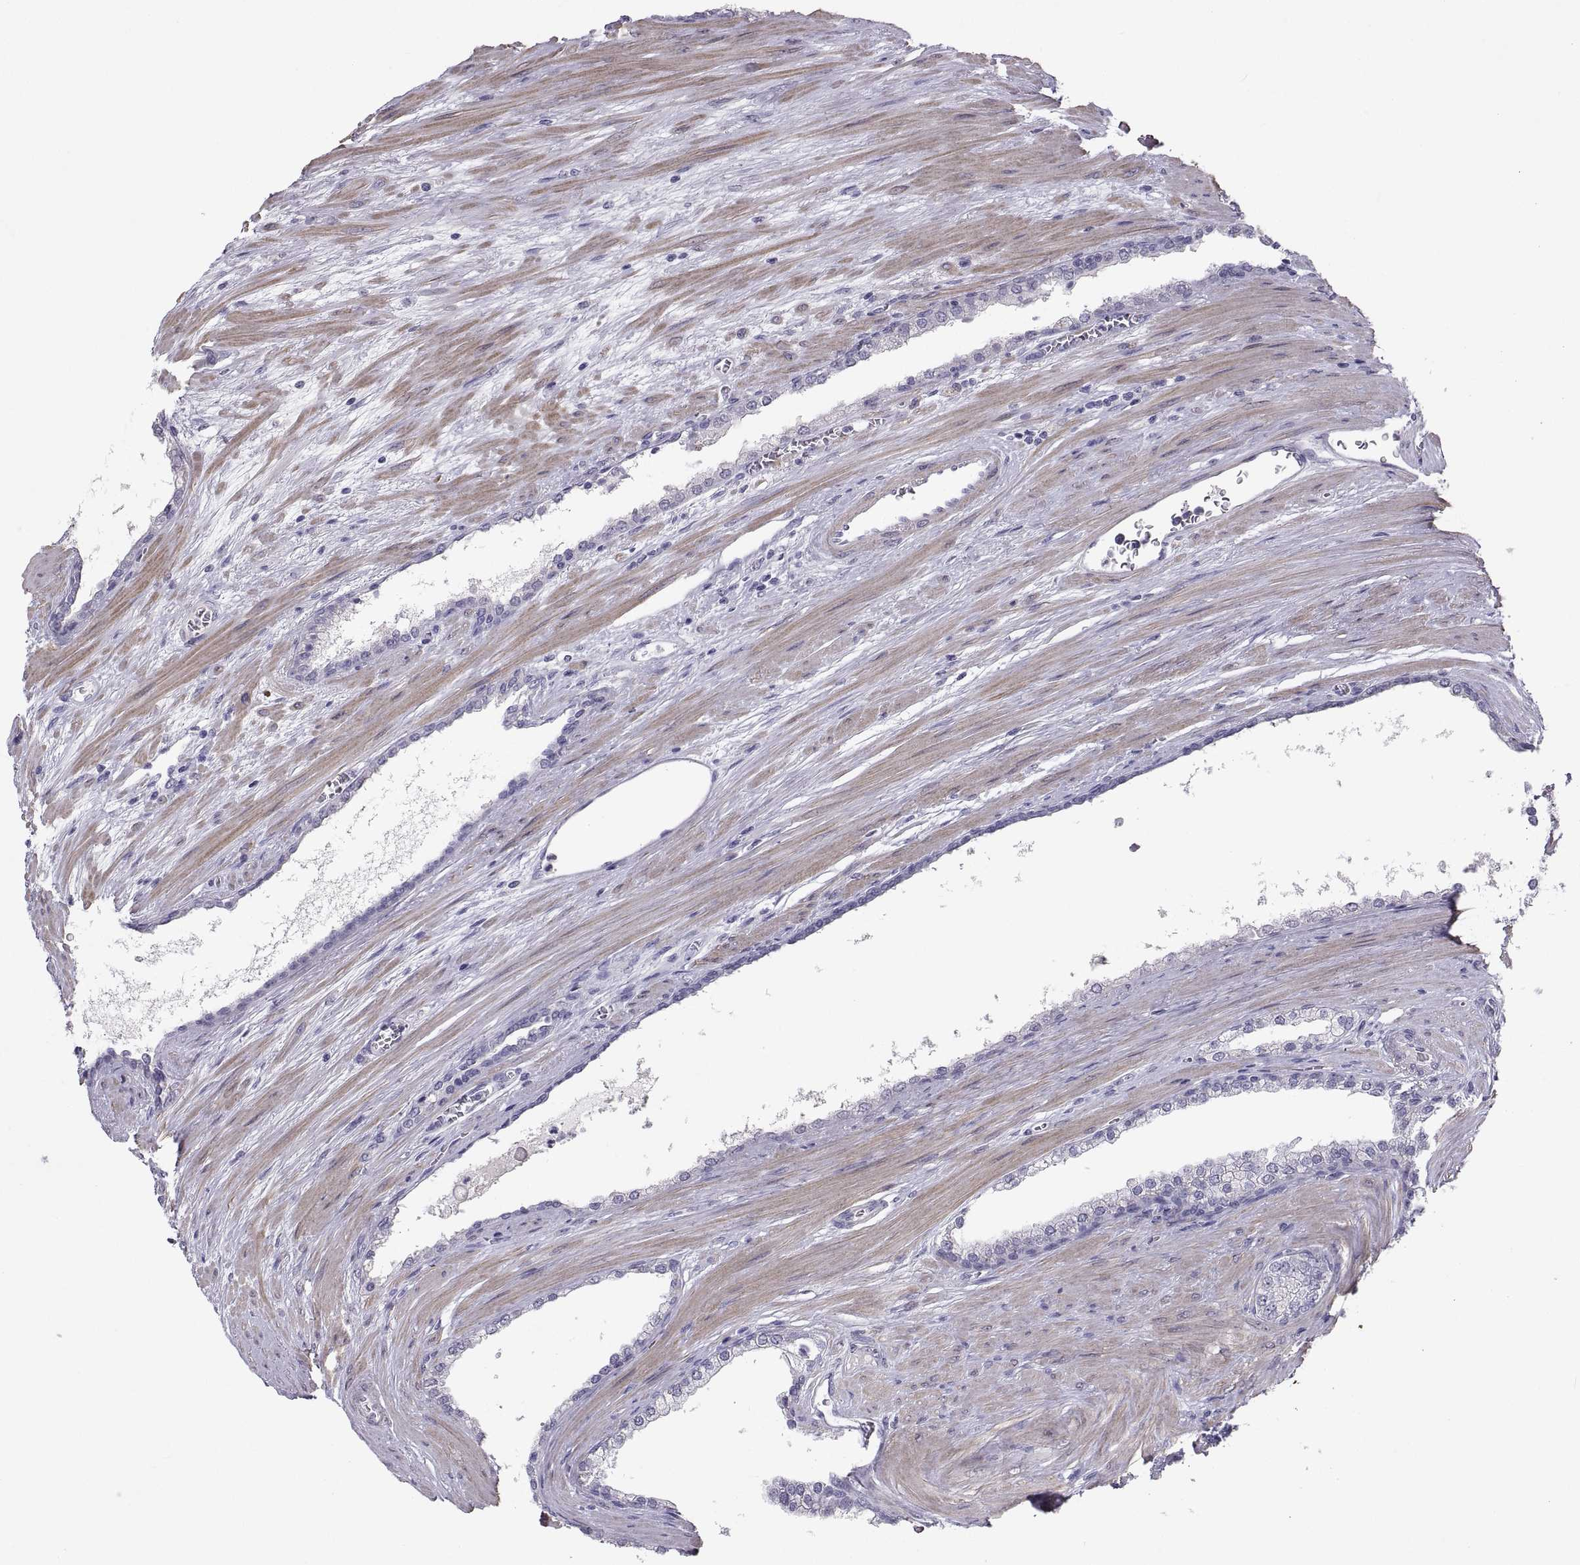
{"staining": {"intensity": "negative", "quantity": "none", "location": "none"}, "tissue": "prostate cancer", "cell_type": "Tumor cells", "image_type": "cancer", "snomed": [{"axis": "morphology", "description": "Adenocarcinoma, NOS"}, {"axis": "topography", "description": "Prostate"}], "caption": "High power microscopy photomicrograph of an immunohistochemistry (IHC) micrograph of prostate cancer, revealing no significant expression in tumor cells.", "gene": "IGSF1", "patient": {"sex": "male", "age": 67}}